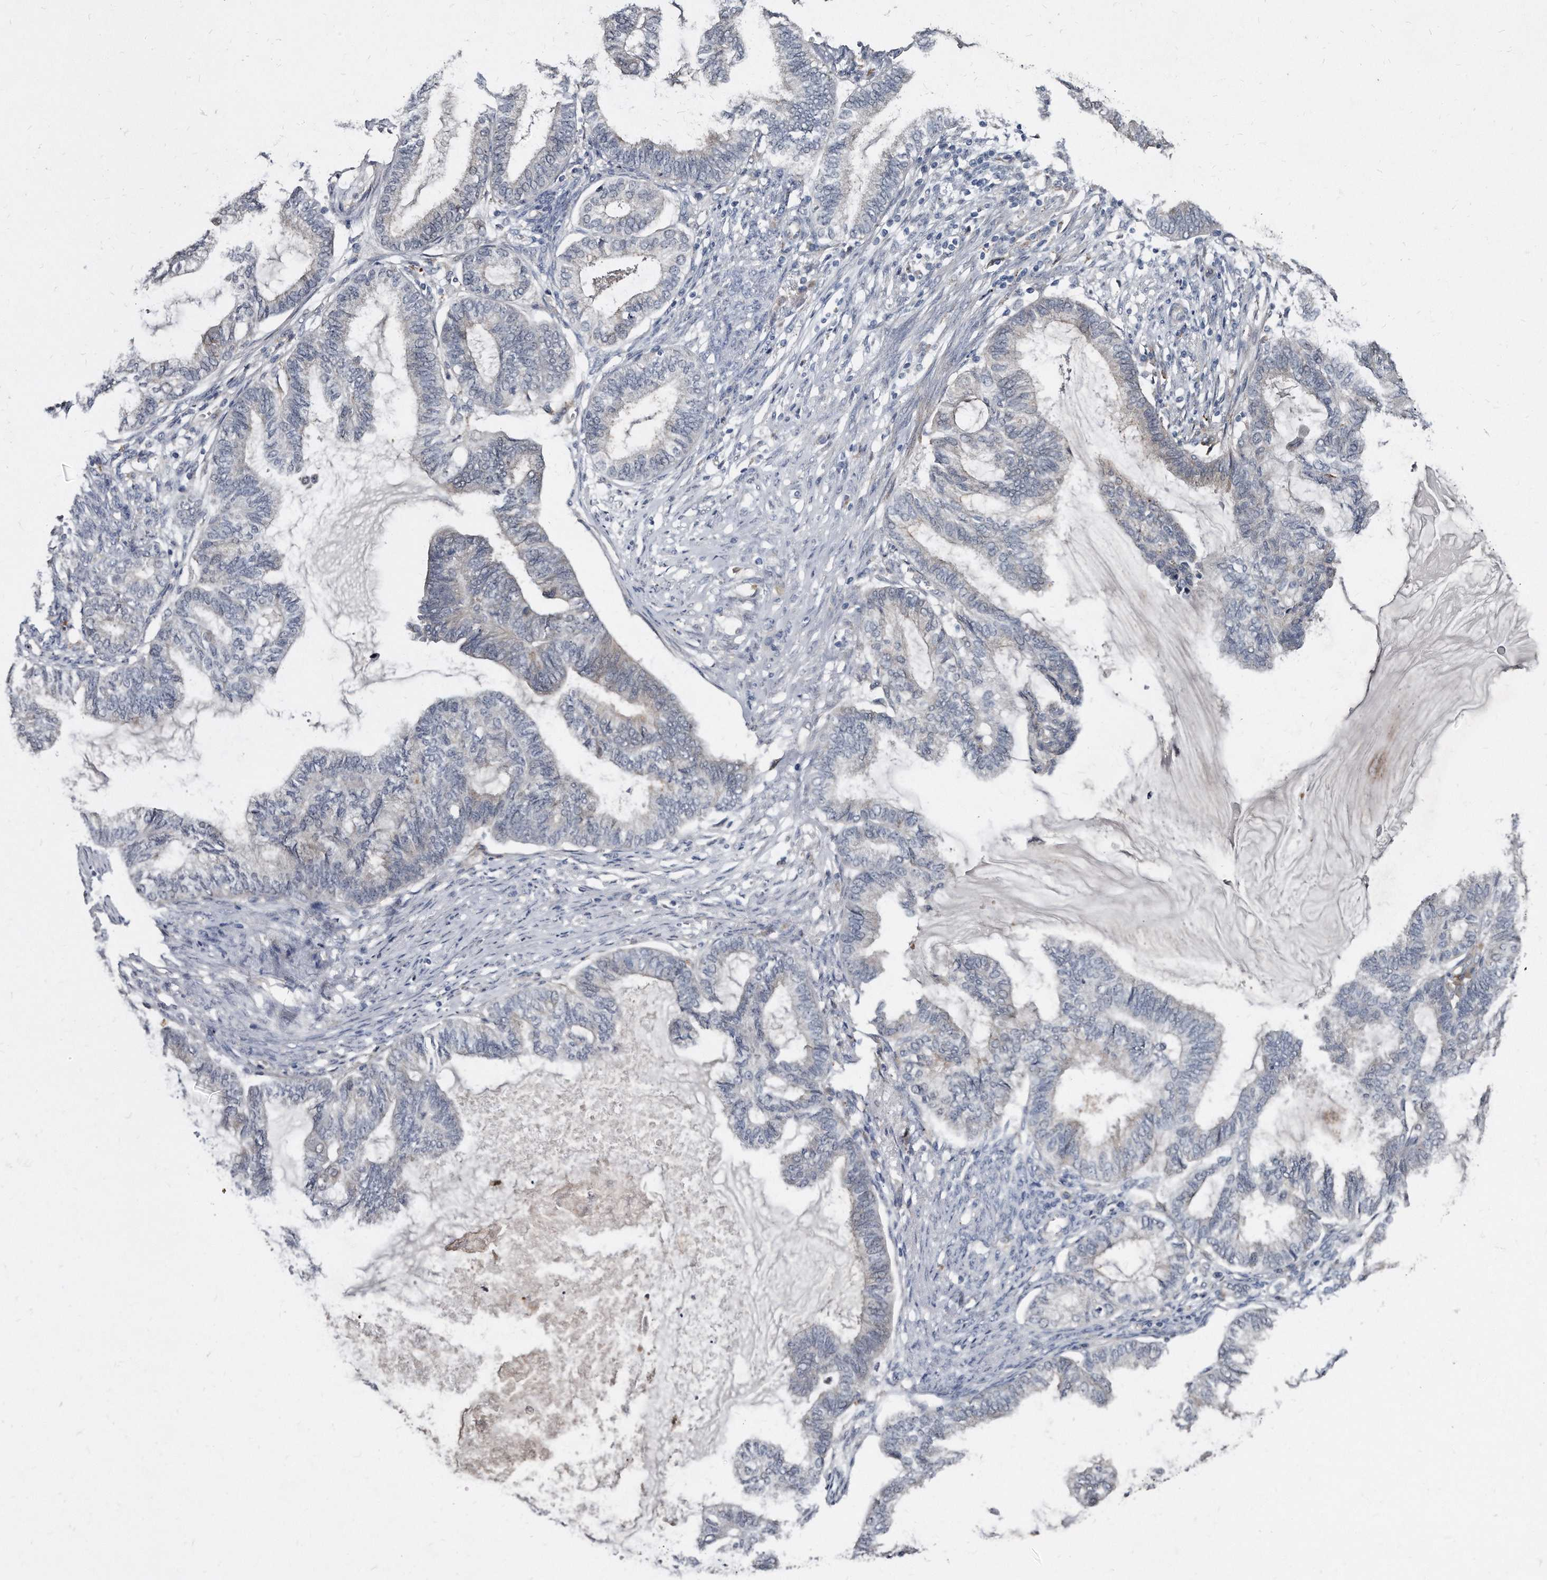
{"staining": {"intensity": "negative", "quantity": "none", "location": "none"}, "tissue": "endometrial cancer", "cell_type": "Tumor cells", "image_type": "cancer", "snomed": [{"axis": "morphology", "description": "Adenocarcinoma, NOS"}, {"axis": "topography", "description": "Endometrium"}], "caption": "Tumor cells show no significant protein staining in adenocarcinoma (endometrial). (DAB IHC with hematoxylin counter stain).", "gene": "KLHDC3", "patient": {"sex": "female", "age": 86}}